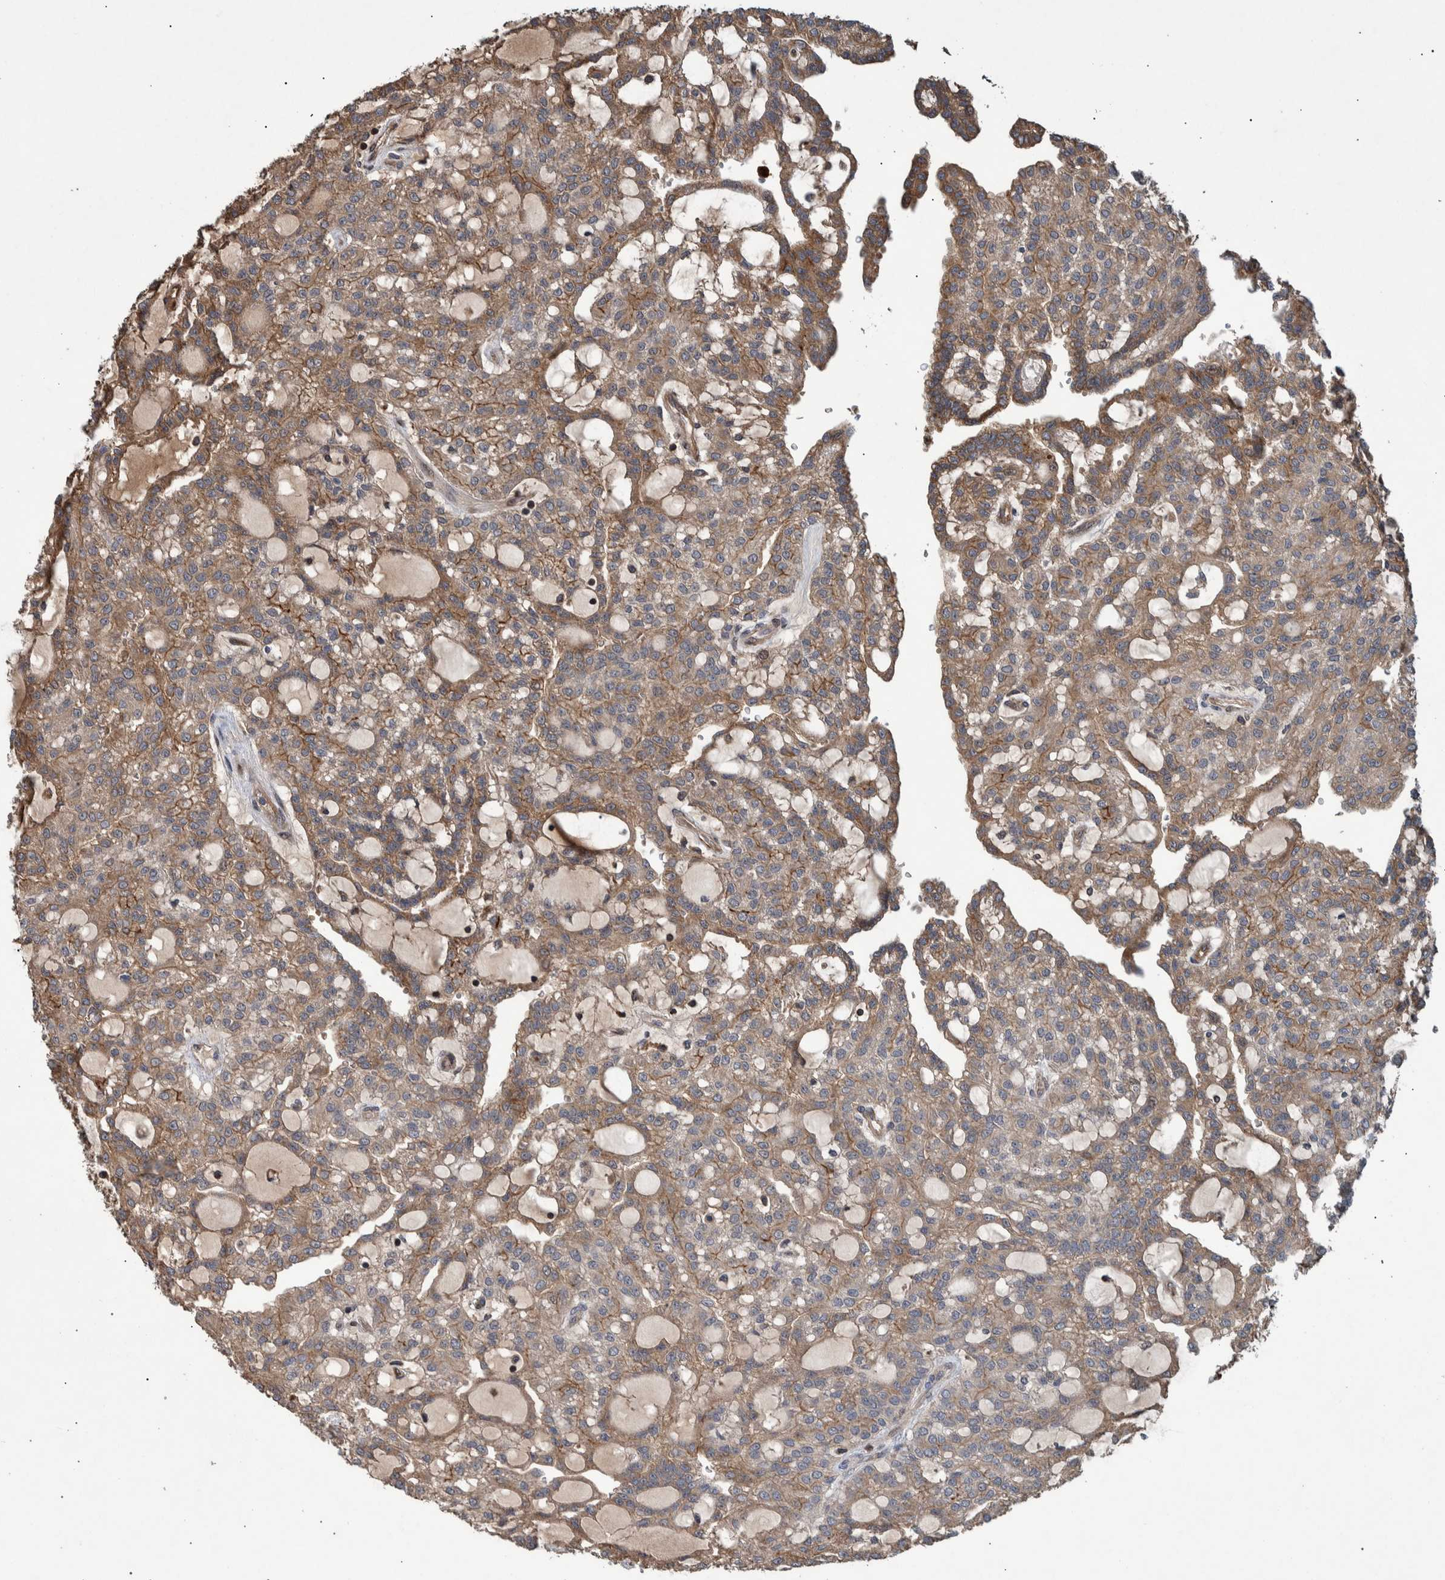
{"staining": {"intensity": "moderate", "quantity": ">75%", "location": "cytoplasmic/membranous"}, "tissue": "renal cancer", "cell_type": "Tumor cells", "image_type": "cancer", "snomed": [{"axis": "morphology", "description": "Adenocarcinoma, NOS"}, {"axis": "topography", "description": "Kidney"}], "caption": "Immunohistochemistry staining of renal adenocarcinoma, which shows medium levels of moderate cytoplasmic/membranous expression in approximately >75% of tumor cells indicating moderate cytoplasmic/membranous protein positivity. The staining was performed using DAB (3,3'-diaminobenzidine) (brown) for protein detection and nuclei were counterstained in hematoxylin (blue).", "gene": "B3GNTL1", "patient": {"sex": "male", "age": 63}}